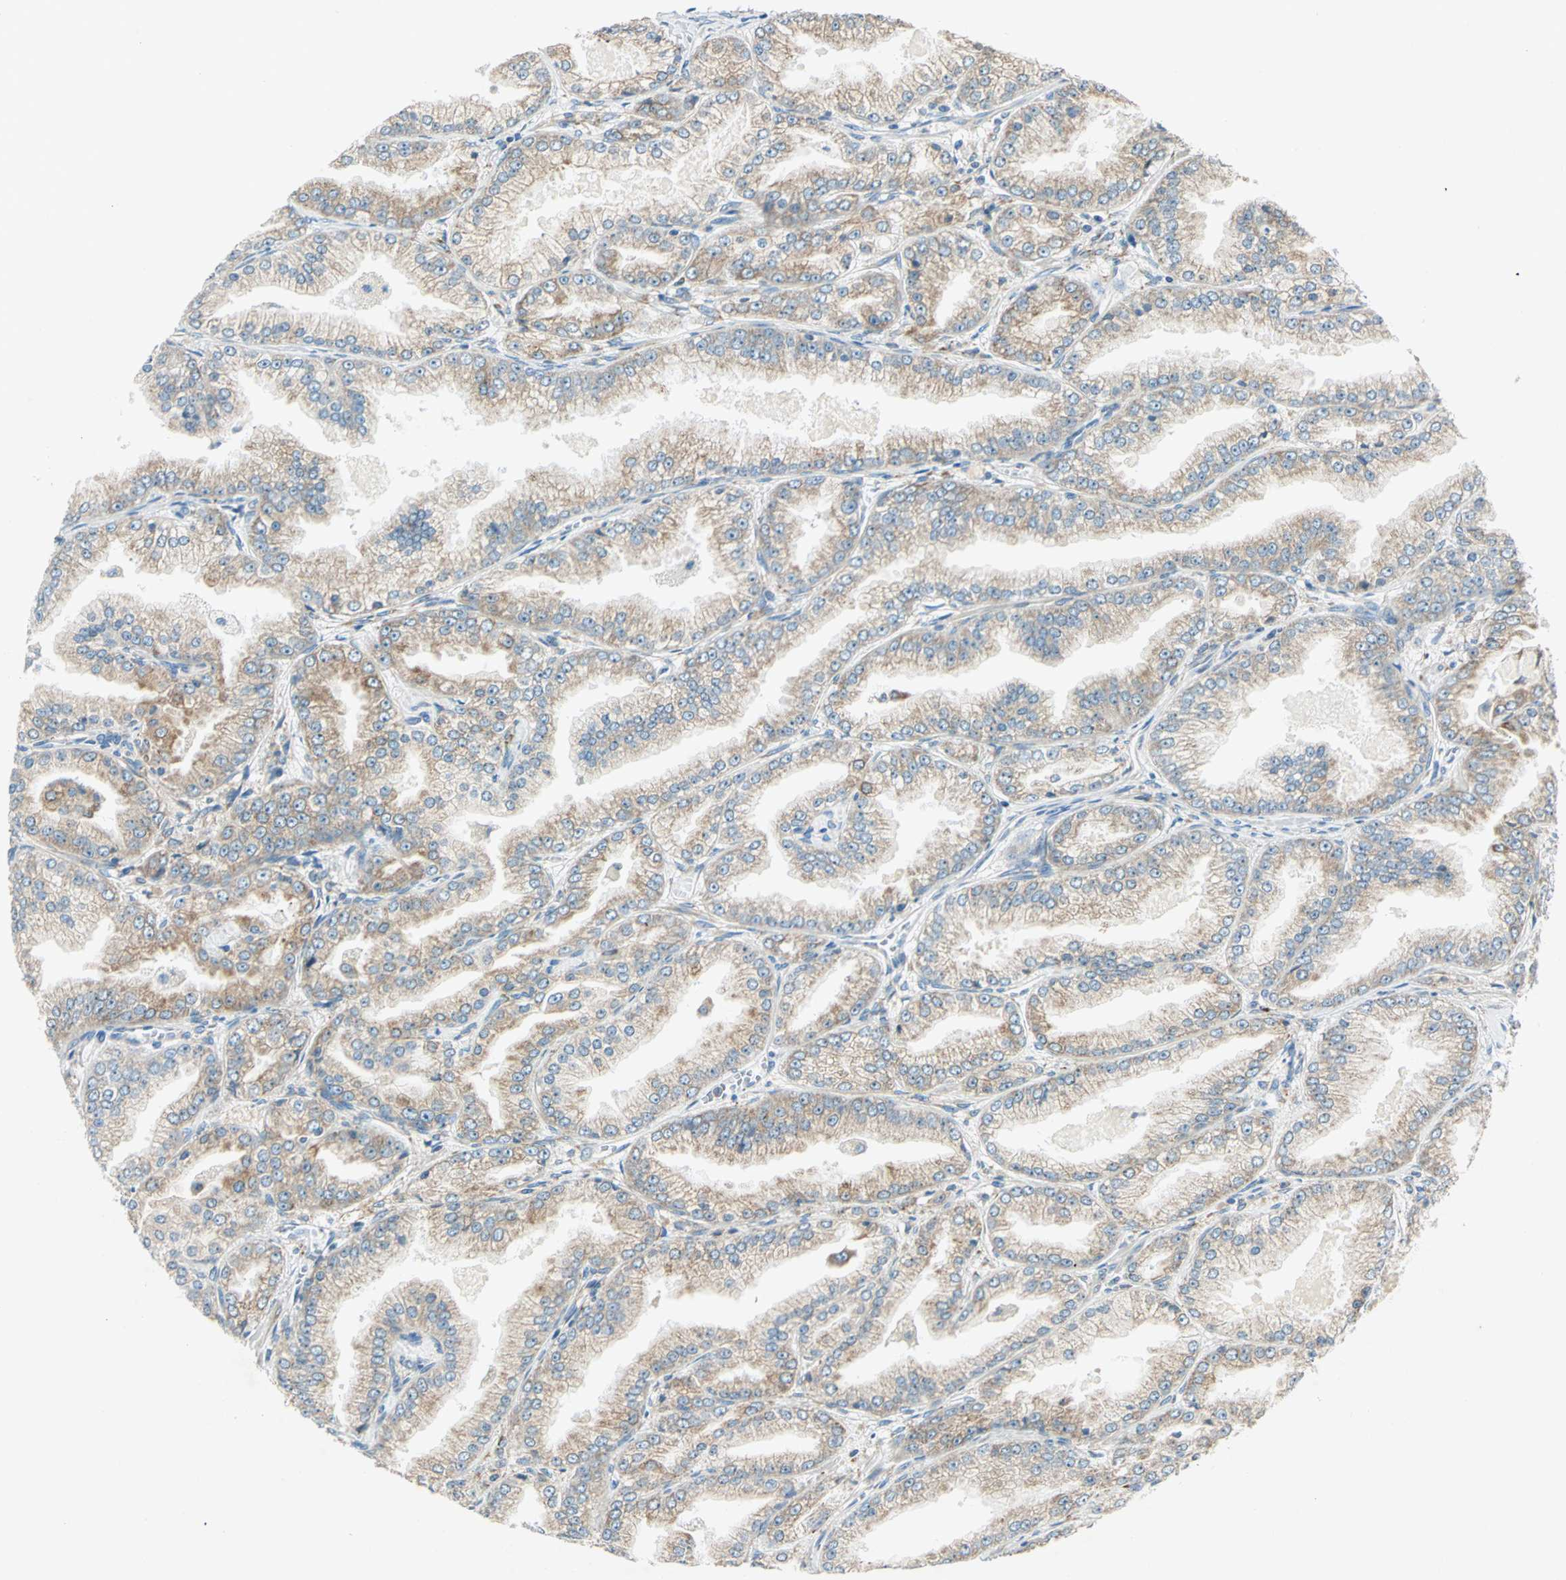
{"staining": {"intensity": "weak", "quantity": ">75%", "location": "cytoplasmic/membranous"}, "tissue": "prostate cancer", "cell_type": "Tumor cells", "image_type": "cancer", "snomed": [{"axis": "morphology", "description": "Adenocarcinoma, High grade"}, {"axis": "topography", "description": "Prostate"}], "caption": "This image shows prostate cancer (adenocarcinoma (high-grade)) stained with immunohistochemistry (IHC) to label a protein in brown. The cytoplasmic/membranous of tumor cells show weak positivity for the protein. Nuclei are counter-stained blue.", "gene": "PDIA4", "patient": {"sex": "male", "age": 61}}